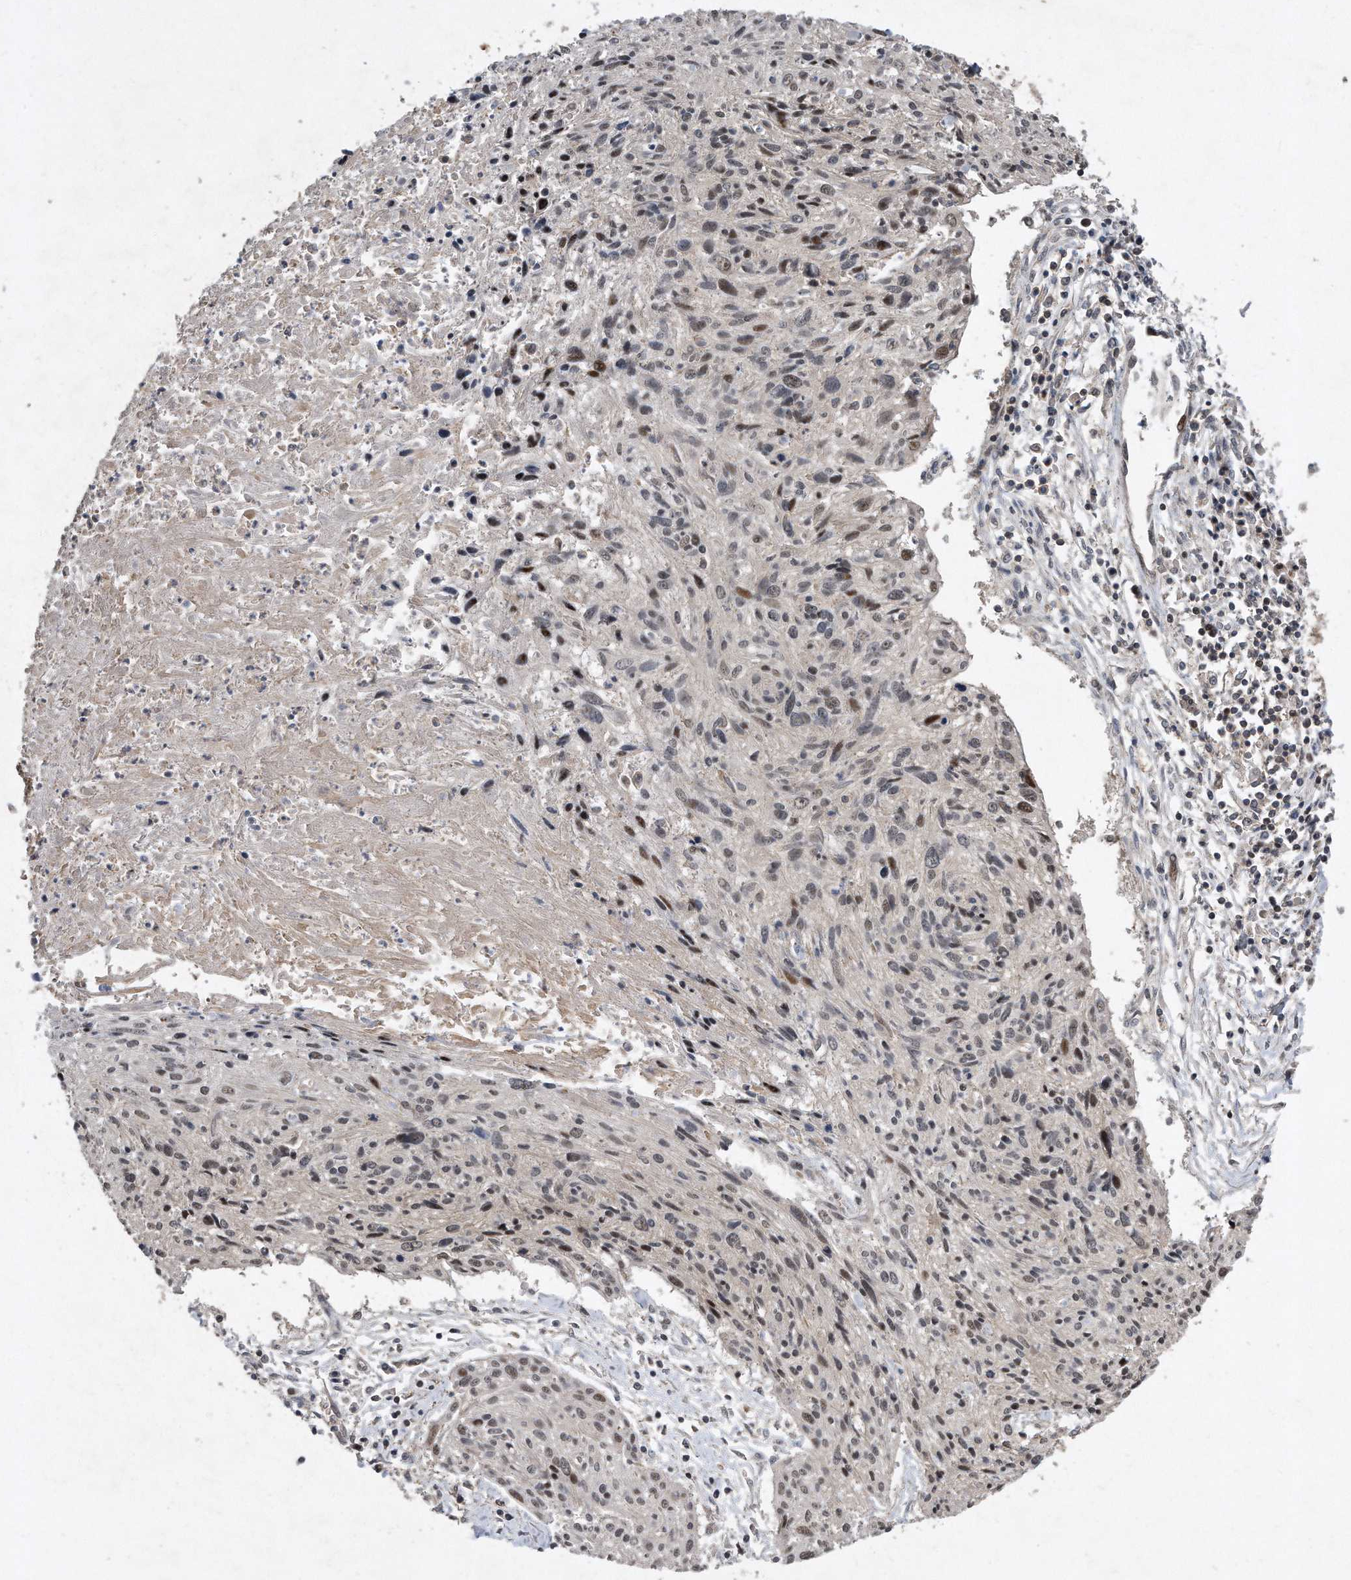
{"staining": {"intensity": "weak", "quantity": "25%-75%", "location": "nuclear"}, "tissue": "cervical cancer", "cell_type": "Tumor cells", "image_type": "cancer", "snomed": [{"axis": "morphology", "description": "Squamous cell carcinoma, NOS"}, {"axis": "topography", "description": "Cervix"}], "caption": "Cervical squamous cell carcinoma stained for a protein (brown) reveals weak nuclear positive staining in approximately 25%-75% of tumor cells.", "gene": "PGBD2", "patient": {"sex": "female", "age": 51}}